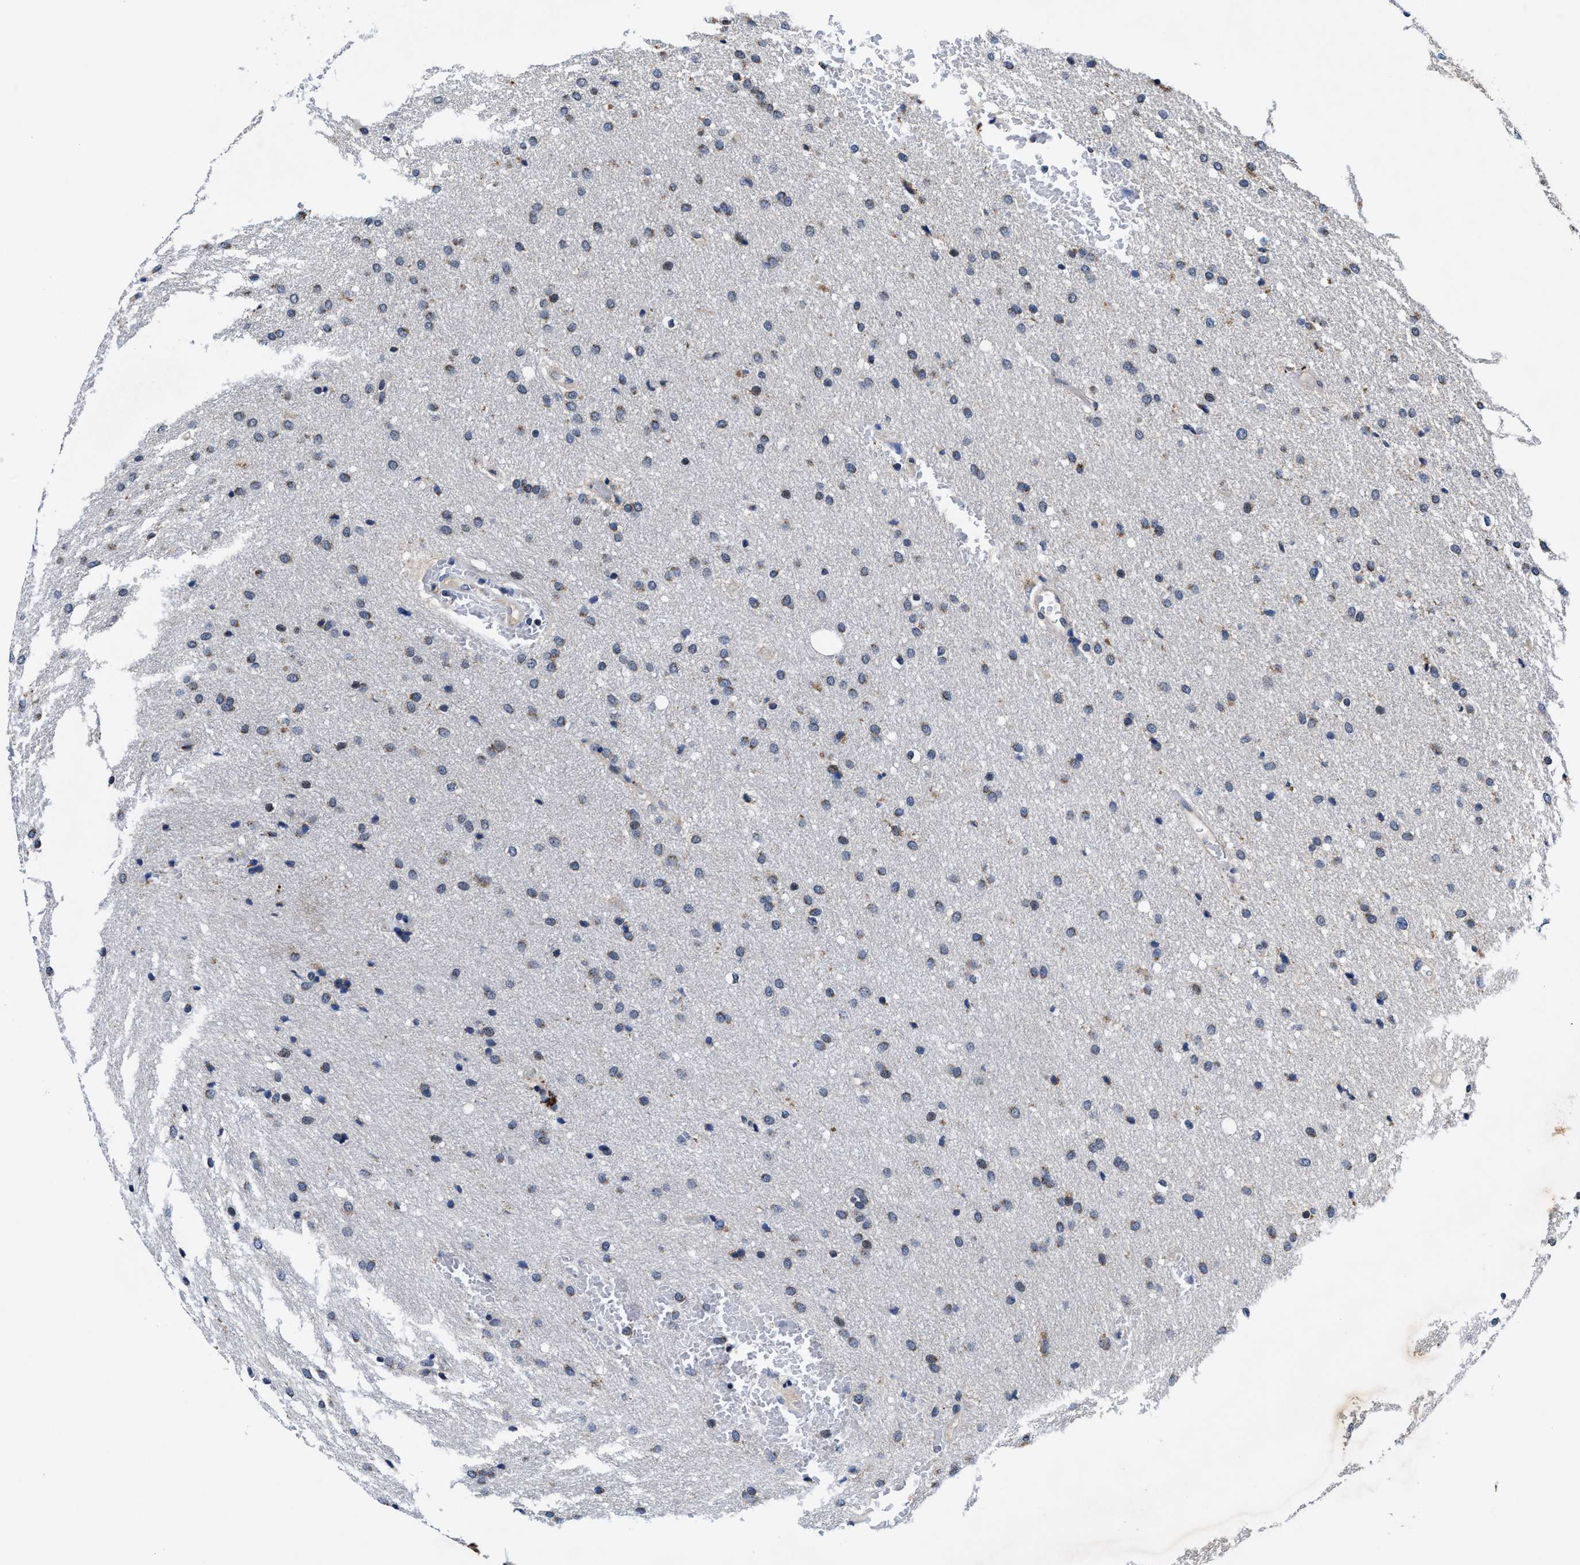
{"staining": {"intensity": "weak", "quantity": "<25%", "location": "cytoplasmic/membranous"}, "tissue": "glioma", "cell_type": "Tumor cells", "image_type": "cancer", "snomed": [{"axis": "morphology", "description": "Glioma, malignant, Low grade"}, {"axis": "topography", "description": "Brain"}], "caption": "An immunohistochemistry photomicrograph of malignant low-grade glioma is shown. There is no staining in tumor cells of malignant low-grade glioma.", "gene": "TMEM53", "patient": {"sex": "female", "age": 37}}